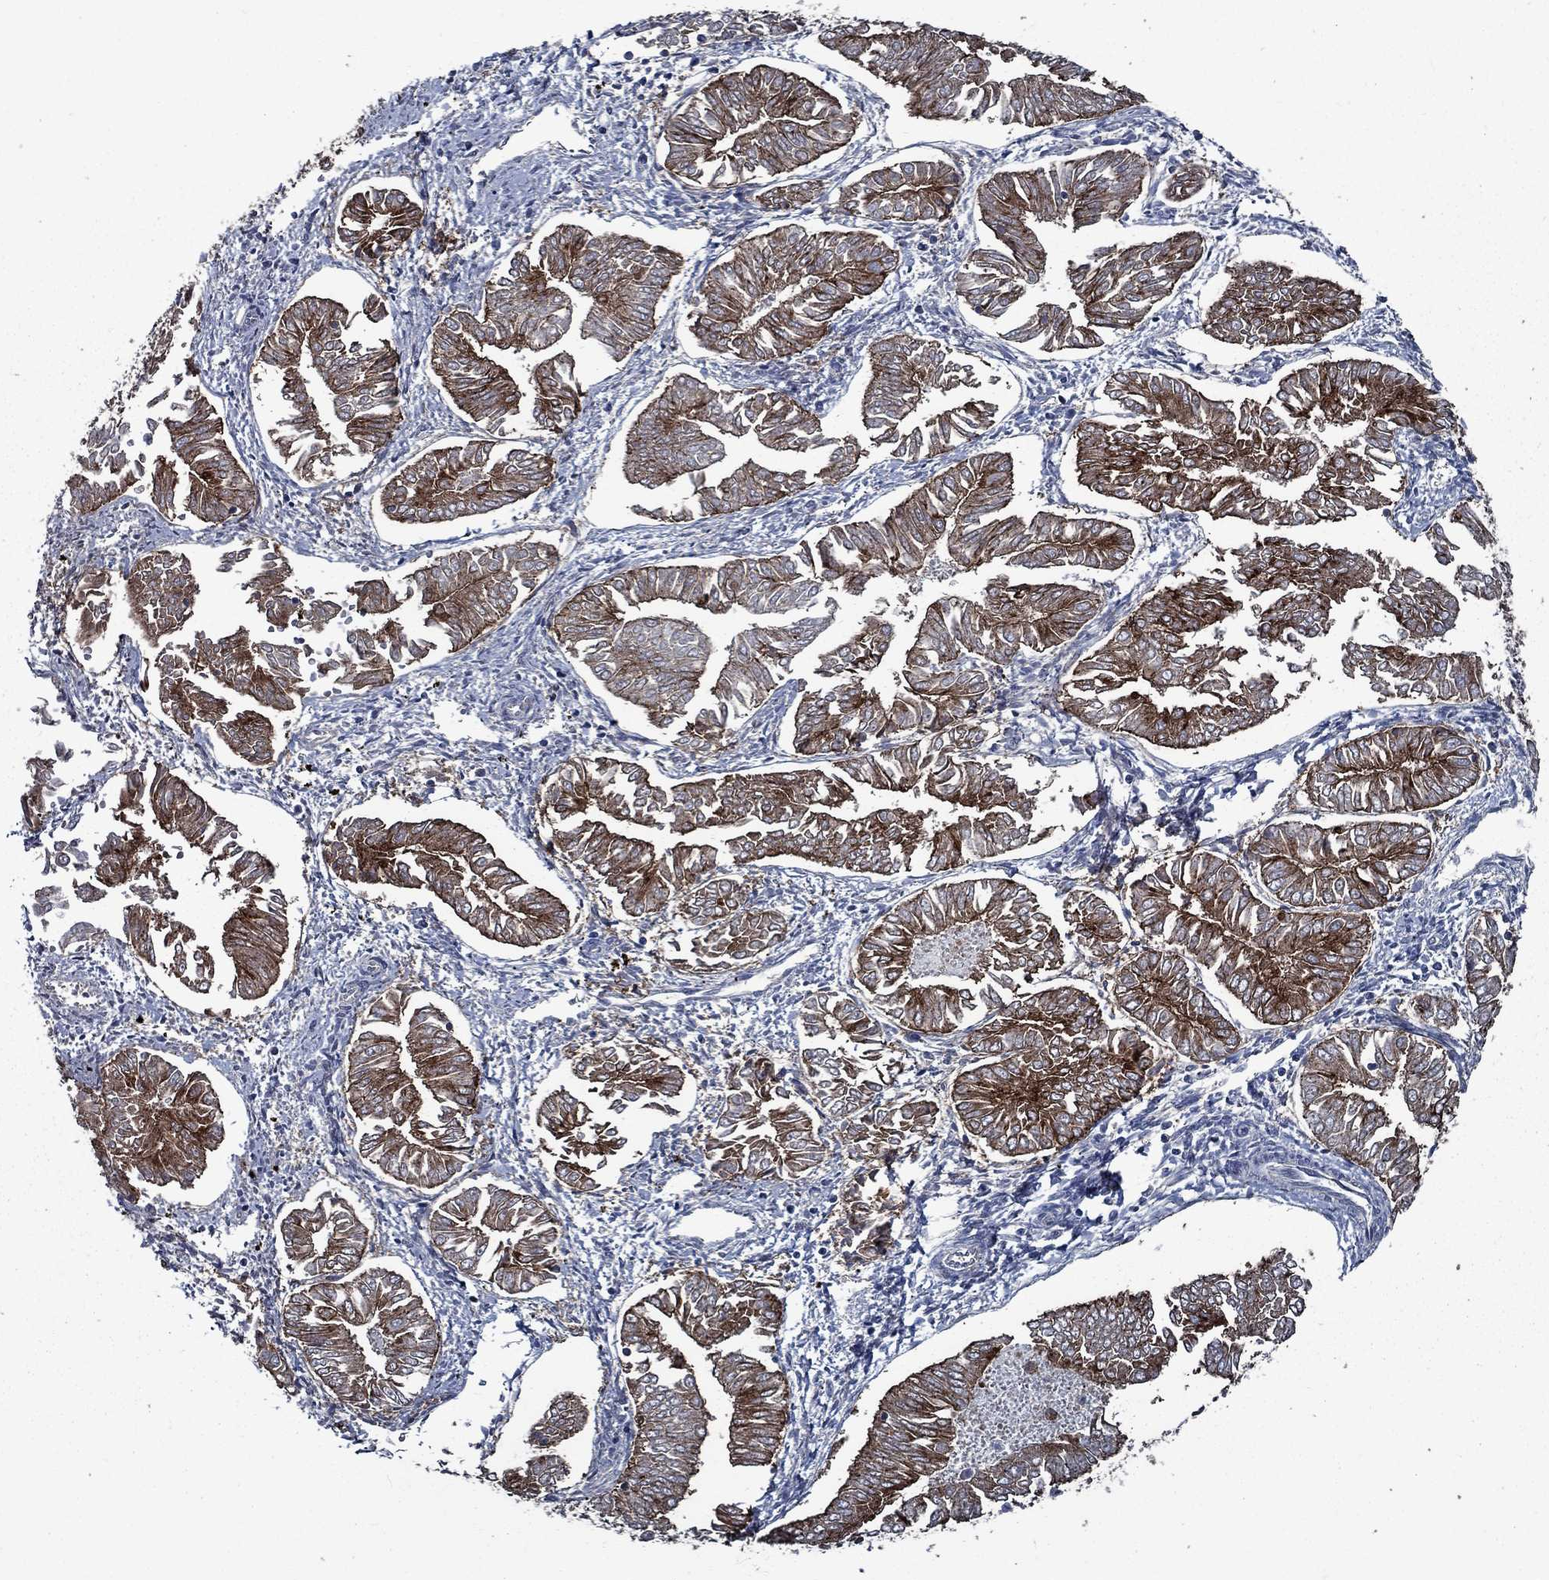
{"staining": {"intensity": "strong", "quantity": ">75%", "location": "cytoplasmic/membranous"}, "tissue": "endometrial cancer", "cell_type": "Tumor cells", "image_type": "cancer", "snomed": [{"axis": "morphology", "description": "Adenocarcinoma, NOS"}, {"axis": "topography", "description": "Endometrium"}], "caption": "Tumor cells demonstrate high levels of strong cytoplasmic/membranous expression in approximately >75% of cells in endometrial cancer (adenocarcinoma). (DAB IHC with brightfield microscopy, high magnification).", "gene": "SLC44A1", "patient": {"sex": "female", "age": 53}}